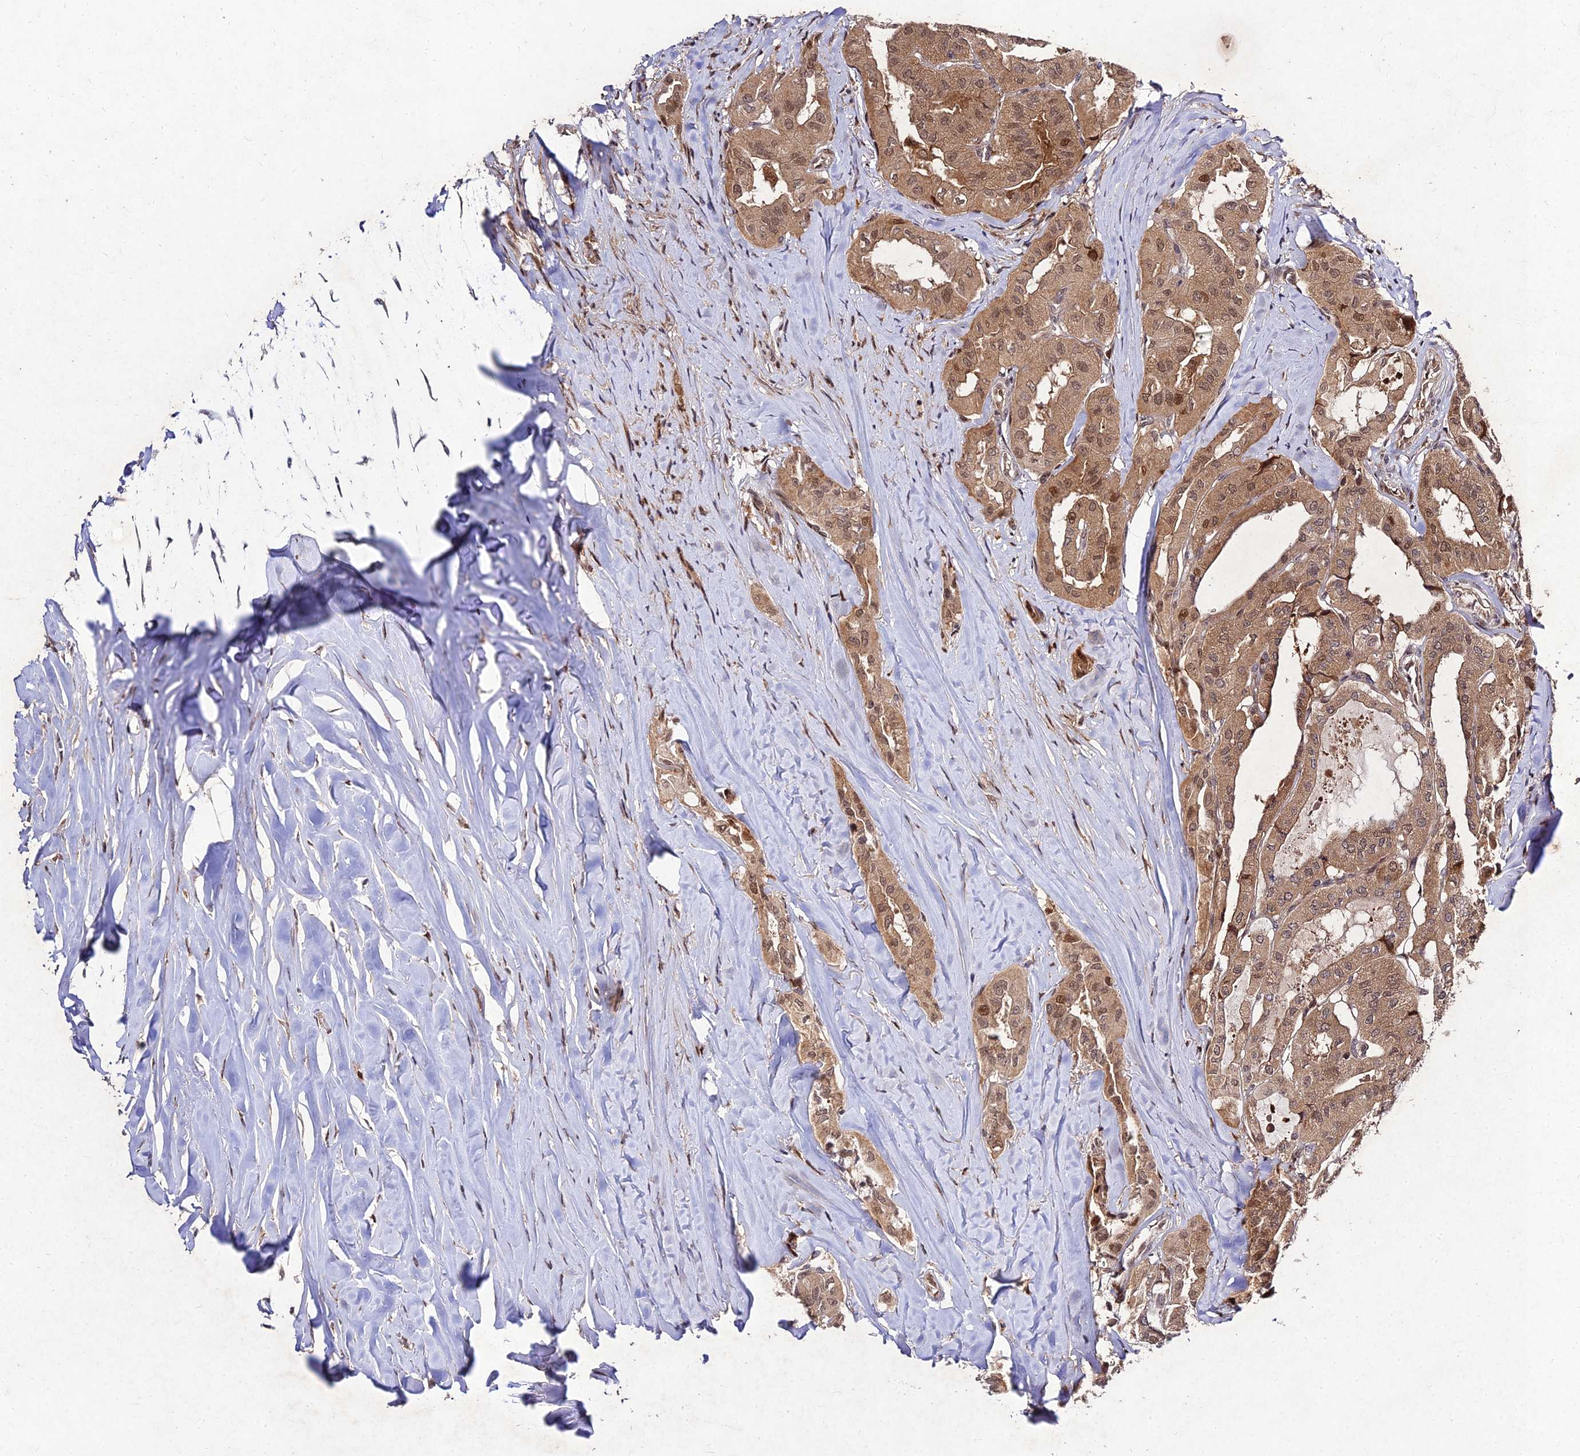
{"staining": {"intensity": "moderate", "quantity": ">75%", "location": "cytoplasmic/membranous,nuclear"}, "tissue": "thyroid cancer", "cell_type": "Tumor cells", "image_type": "cancer", "snomed": [{"axis": "morphology", "description": "Papillary adenocarcinoma, NOS"}, {"axis": "topography", "description": "Thyroid gland"}], "caption": "Human thyroid cancer stained with a brown dye displays moderate cytoplasmic/membranous and nuclear positive positivity in about >75% of tumor cells.", "gene": "MKKS", "patient": {"sex": "female", "age": 59}}